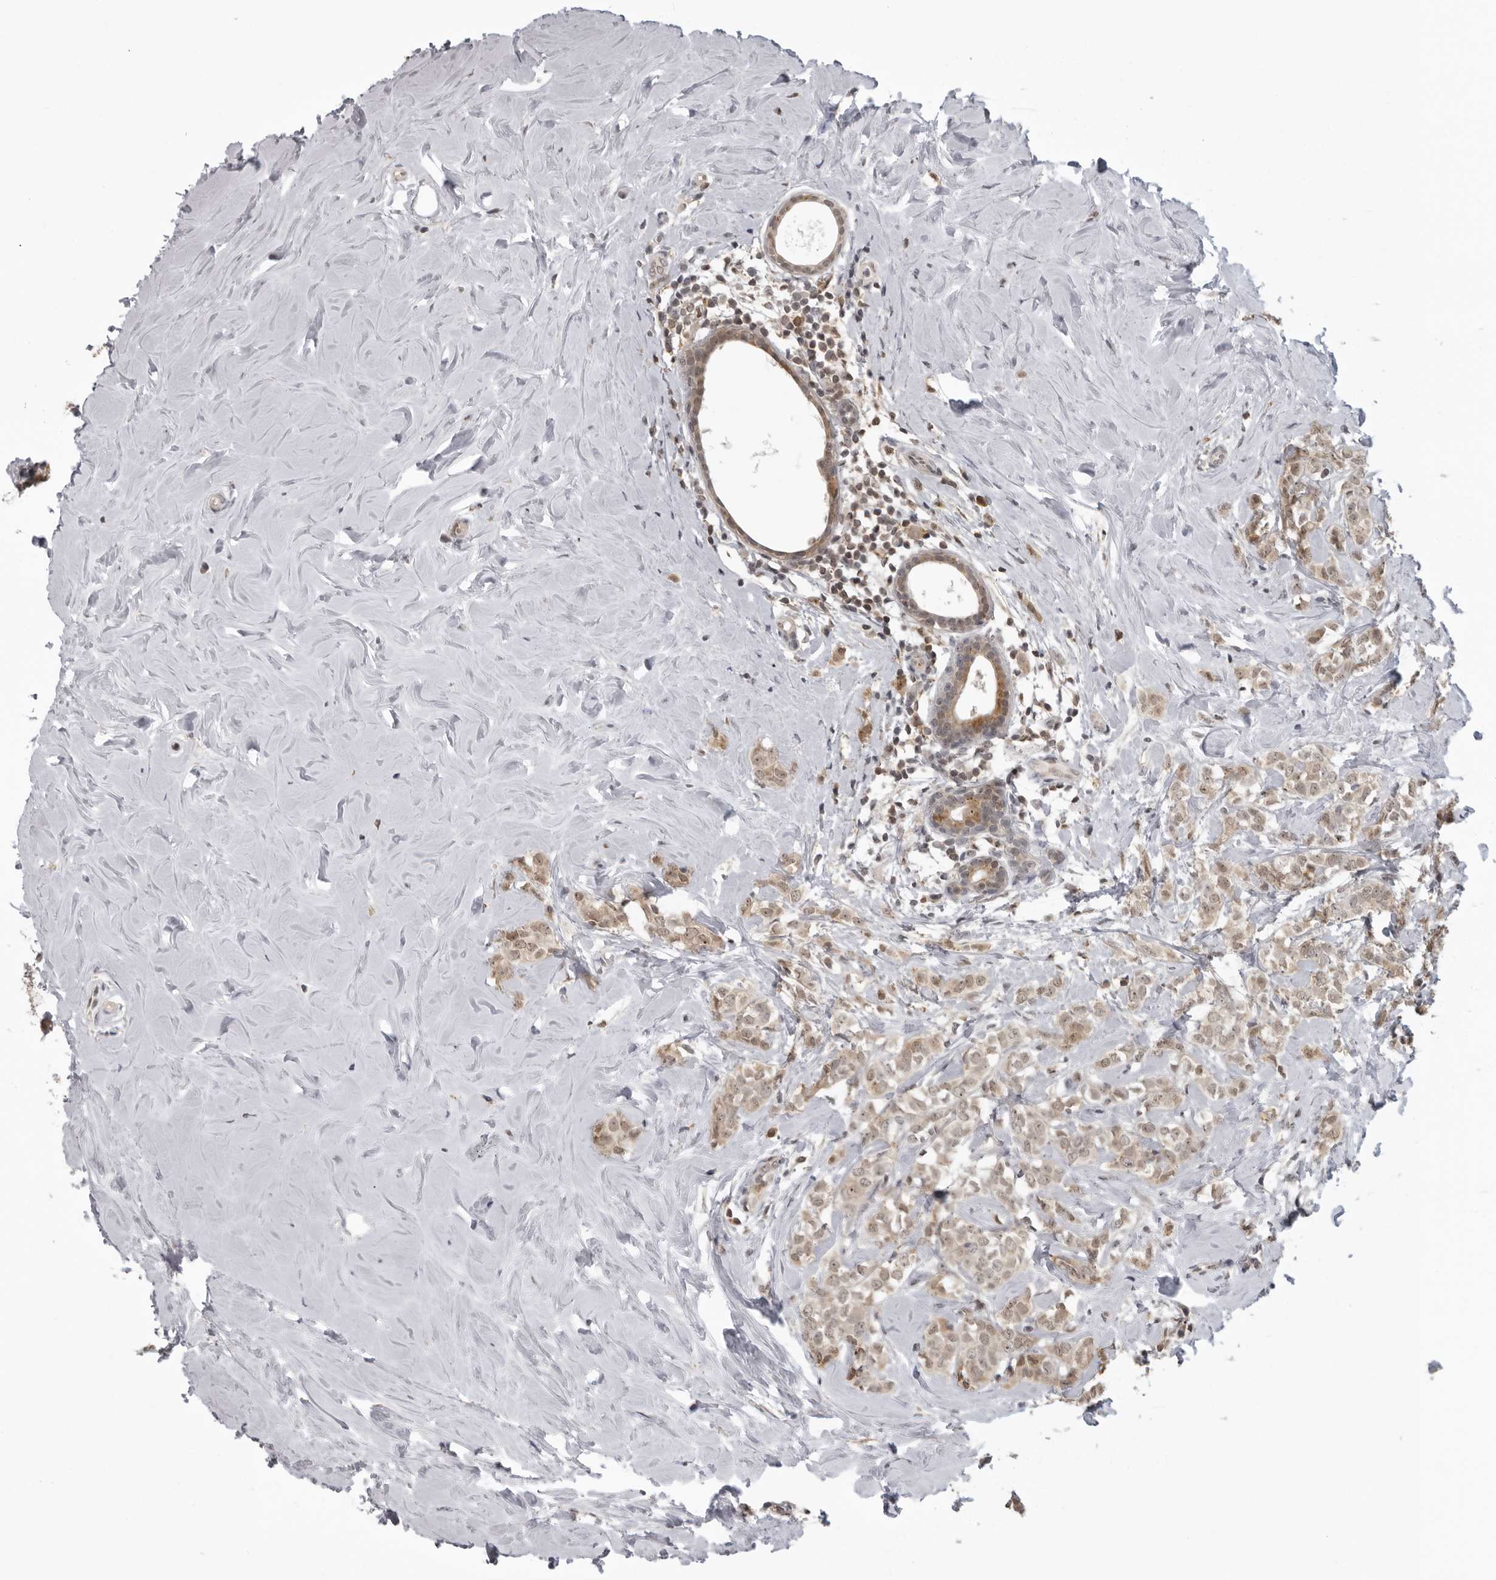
{"staining": {"intensity": "moderate", "quantity": ">75%", "location": "cytoplasmic/membranous,nuclear"}, "tissue": "breast cancer", "cell_type": "Tumor cells", "image_type": "cancer", "snomed": [{"axis": "morphology", "description": "Lobular carcinoma"}, {"axis": "topography", "description": "Breast"}], "caption": "Immunohistochemical staining of human lobular carcinoma (breast) demonstrates medium levels of moderate cytoplasmic/membranous and nuclear protein positivity in about >75% of tumor cells.", "gene": "PDCL3", "patient": {"sex": "female", "age": 47}}